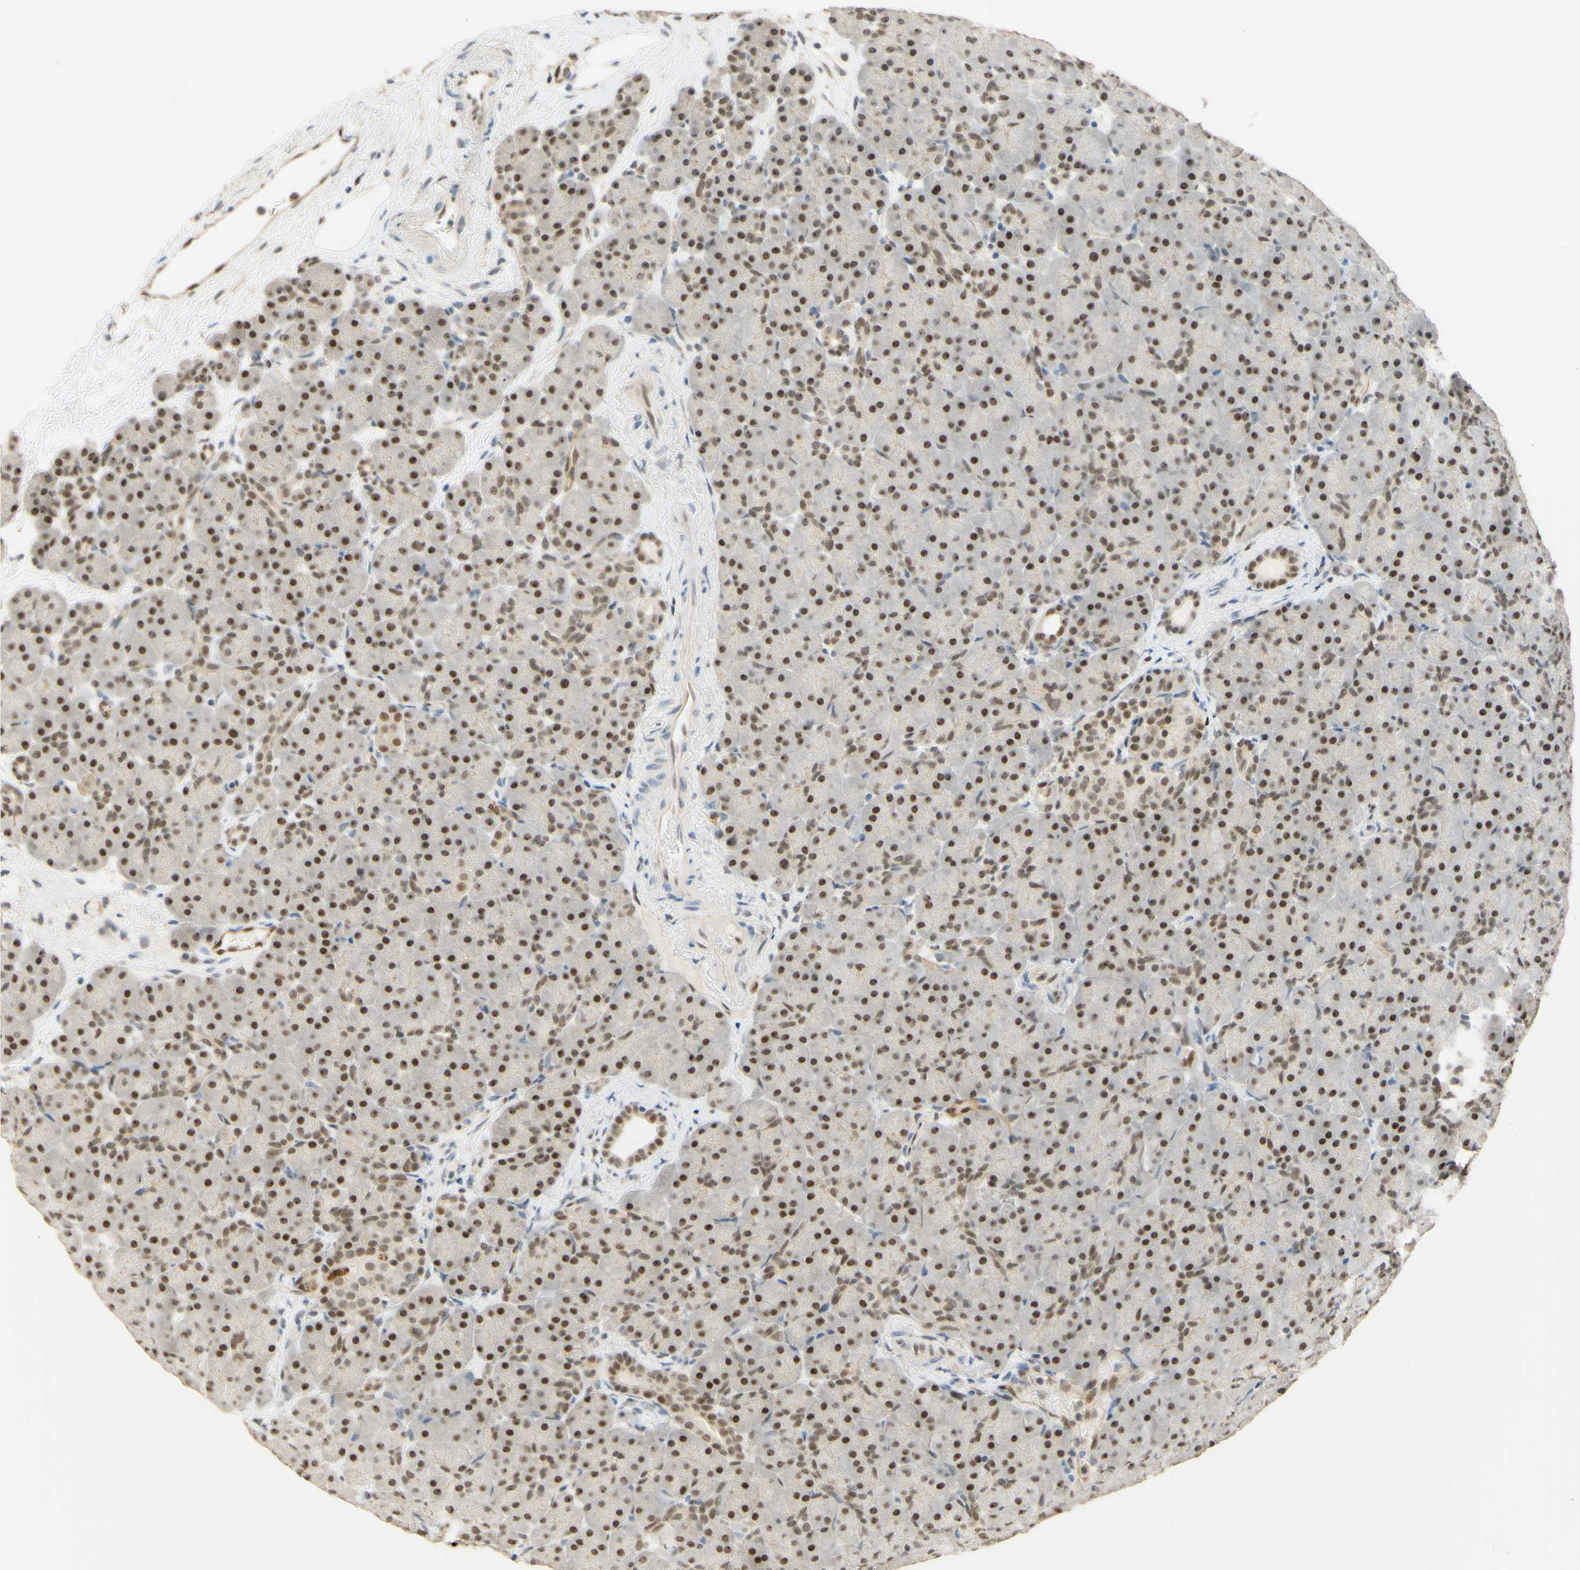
{"staining": {"intensity": "moderate", "quantity": ">75%", "location": "nuclear"}, "tissue": "pancreas", "cell_type": "Exocrine glandular cells", "image_type": "normal", "snomed": [{"axis": "morphology", "description": "Normal tissue, NOS"}, {"axis": "topography", "description": "Pancreas"}], "caption": "Immunohistochemical staining of unremarkable pancreas shows moderate nuclear protein expression in about >75% of exocrine glandular cells. (Brightfield microscopy of DAB IHC at high magnification).", "gene": "POLB", "patient": {"sex": "male", "age": 66}}